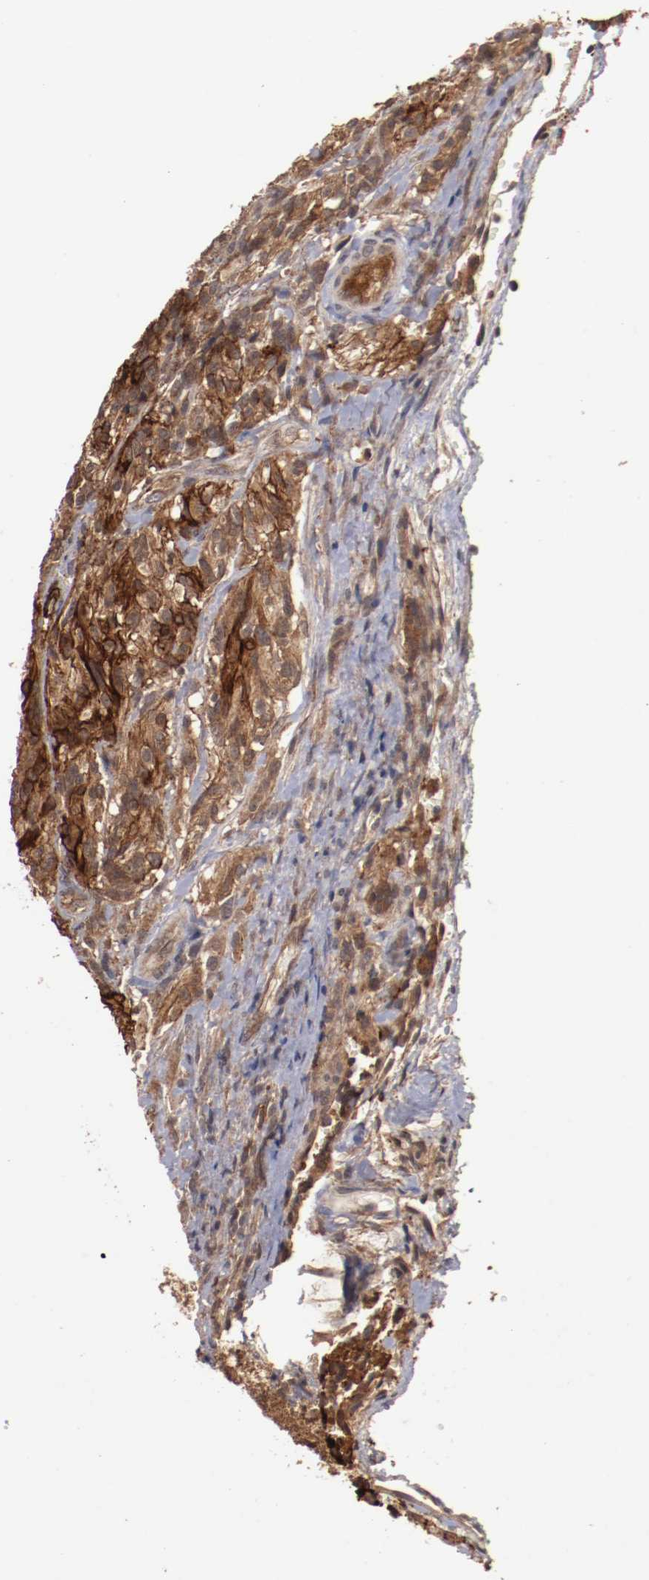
{"staining": {"intensity": "strong", "quantity": ">75%", "location": "cytoplasmic/membranous"}, "tissue": "glioma", "cell_type": "Tumor cells", "image_type": "cancer", "snomed": [{"axis": "morphology", "description": "Normal tissue, NOS"}, {"axis": "morphology", "description": "Glioma, malignant, High grade"}, {"axis": "topography", "description": "Cerebral cortex"}], "caption": "Human malignant high-grade glioma stained with a brown dye demonstrates strong cytoplasmic/membranous positive positivity in about >75% of tumor cells.", "gene": "TENM1", "patient": {"sex": "male", "age": 56}}